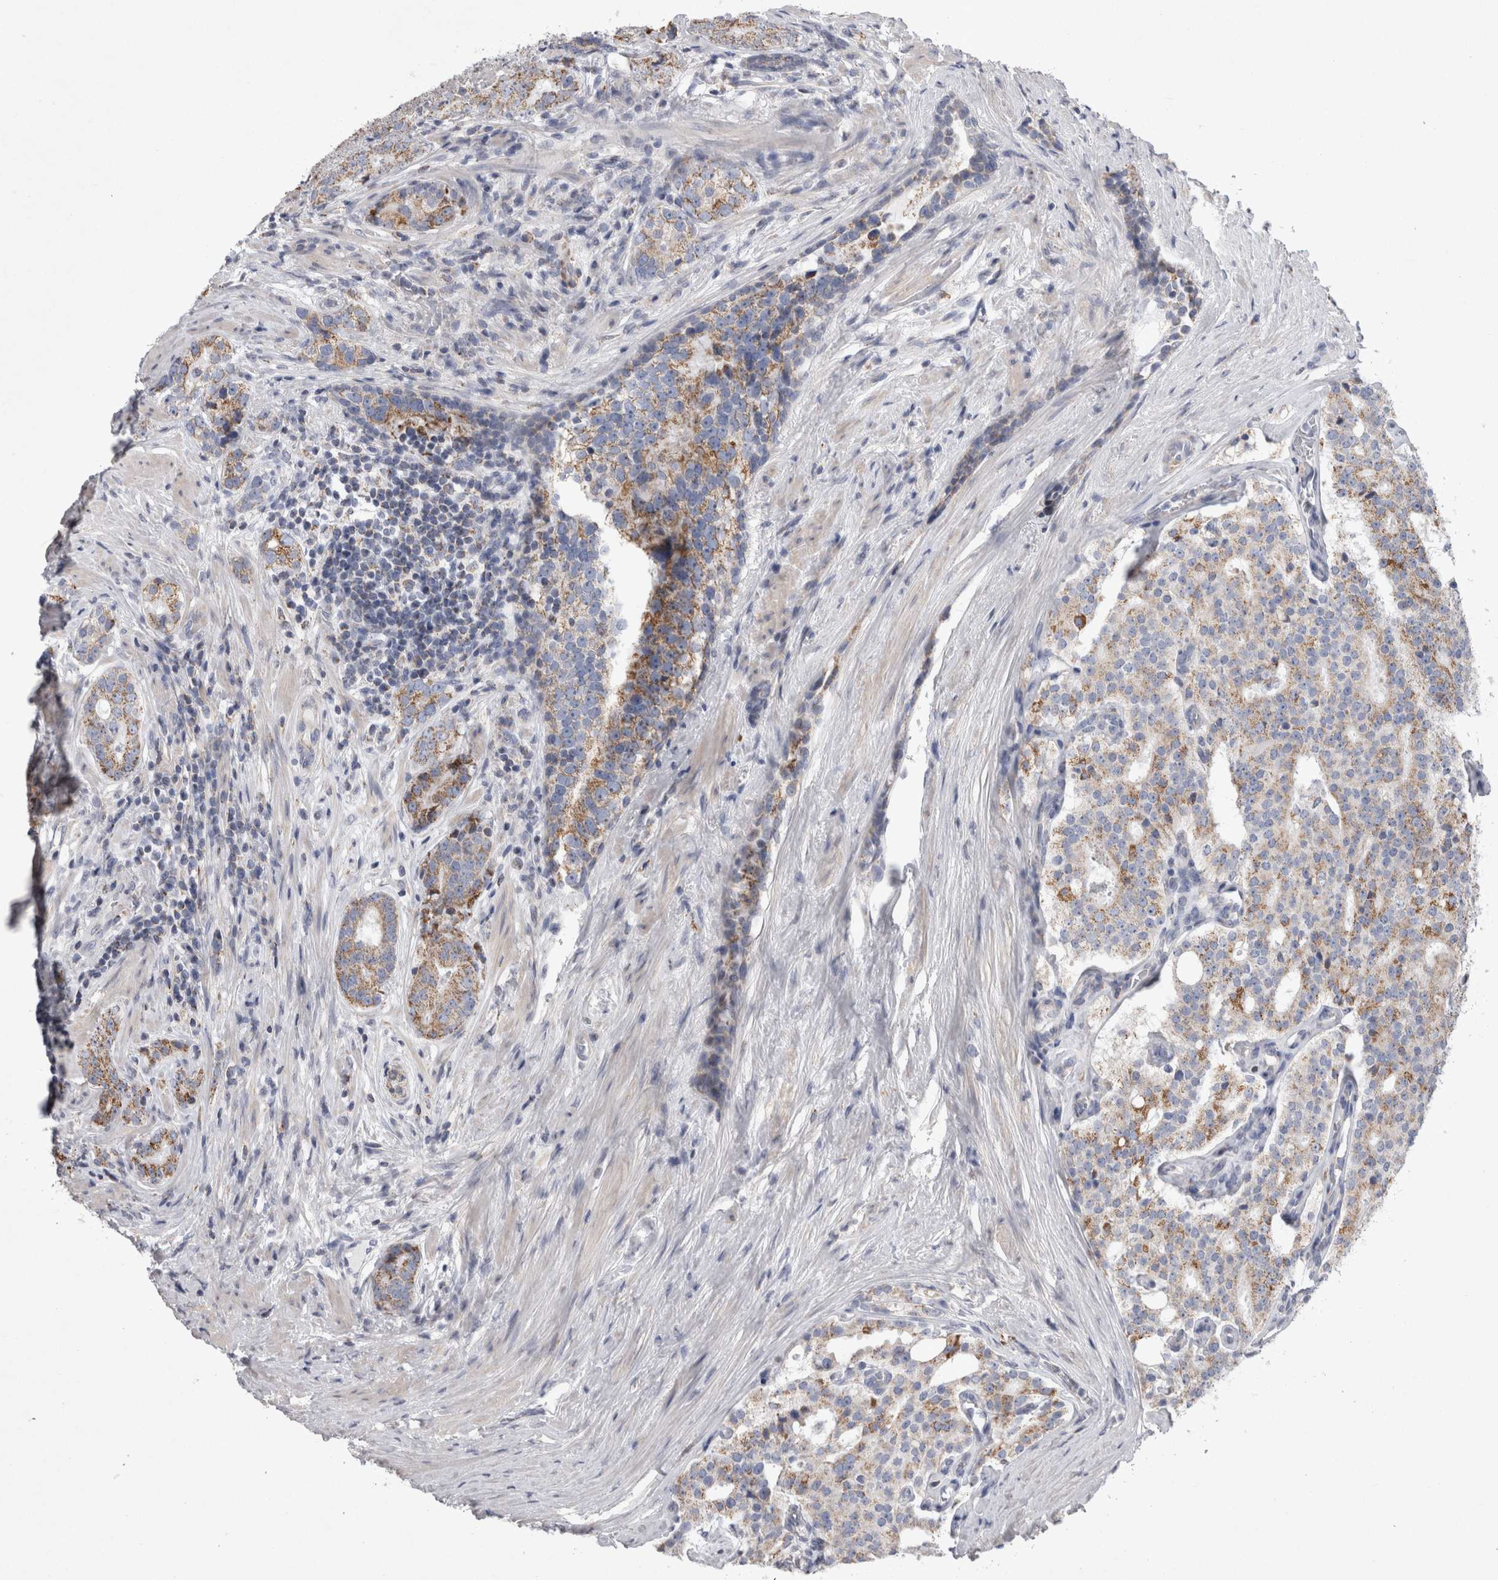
{"staining": {"intensity": "moderate", "quantity": "25%-75%", "location": "cytoplasmic/membranous"}, "tissue": "prostate cancer", "cell_type": "Tumor cells", "image_type": "cancer", "snomed": [{"axis": "morphology", "description": "Adenocarcinoma, High grade"}, {"axis": "topography", "description": "Prostate"}], "caption": "Immunohistochemical staining of human prostate cancer (high-grade adenocarcinoma) displays medium levels of moderate cytoplasmic/membranous staining in about 25%-75% of tumor cells. (IHC, brightfield microscopy, high magnification).", "gene": "HDHD3", "patient": {"sex": "male", "age": 56}}